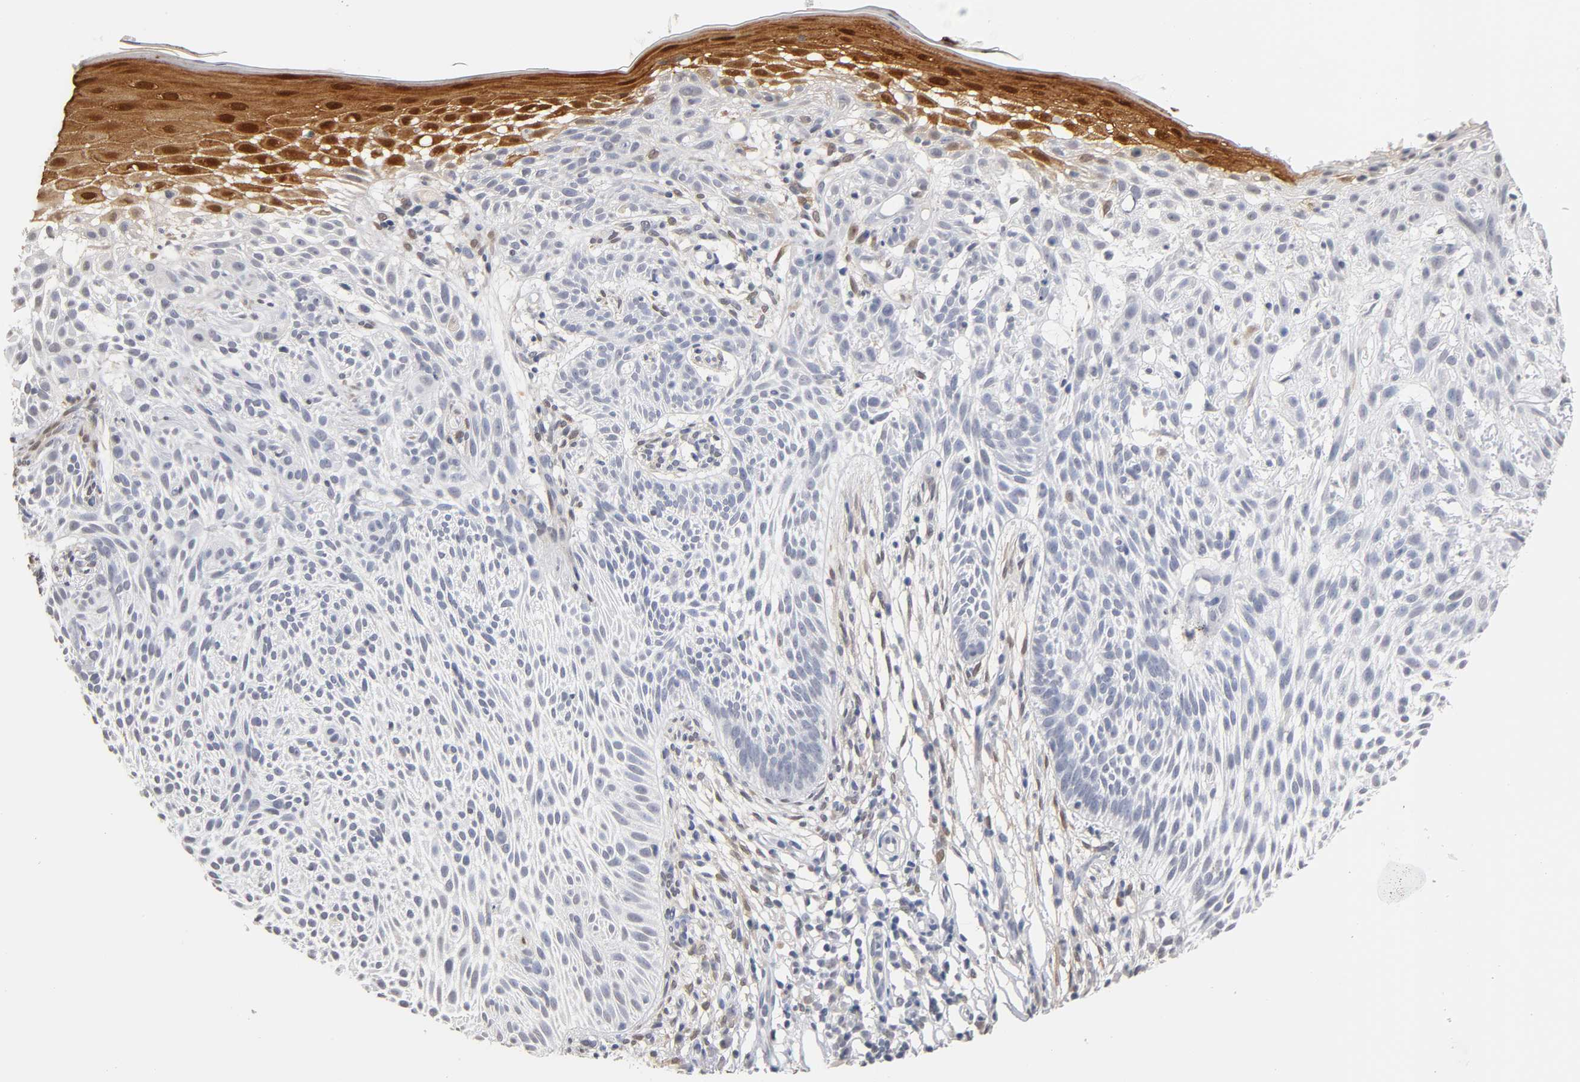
{"staining": {"intensity": "negative", "quantity": "none", "location": "none"}, "tissue": "skin cancer", "cell_type": "Tumor cells", "image_type": "cancer", "snomed": [{"axis": "morphology", "description": "Normal tissue, NOS"}, {"axis": "morphology", "description": "Basal cell carcinoma"}, {"axis": "topography", "description": "Skin"}], "caption": "DAB immunohistochemical staining of skin cancer reveals no significant expression in tumor cells.", "gene": "CRABP2", "patient": {"sex": "female", "age": 69}}